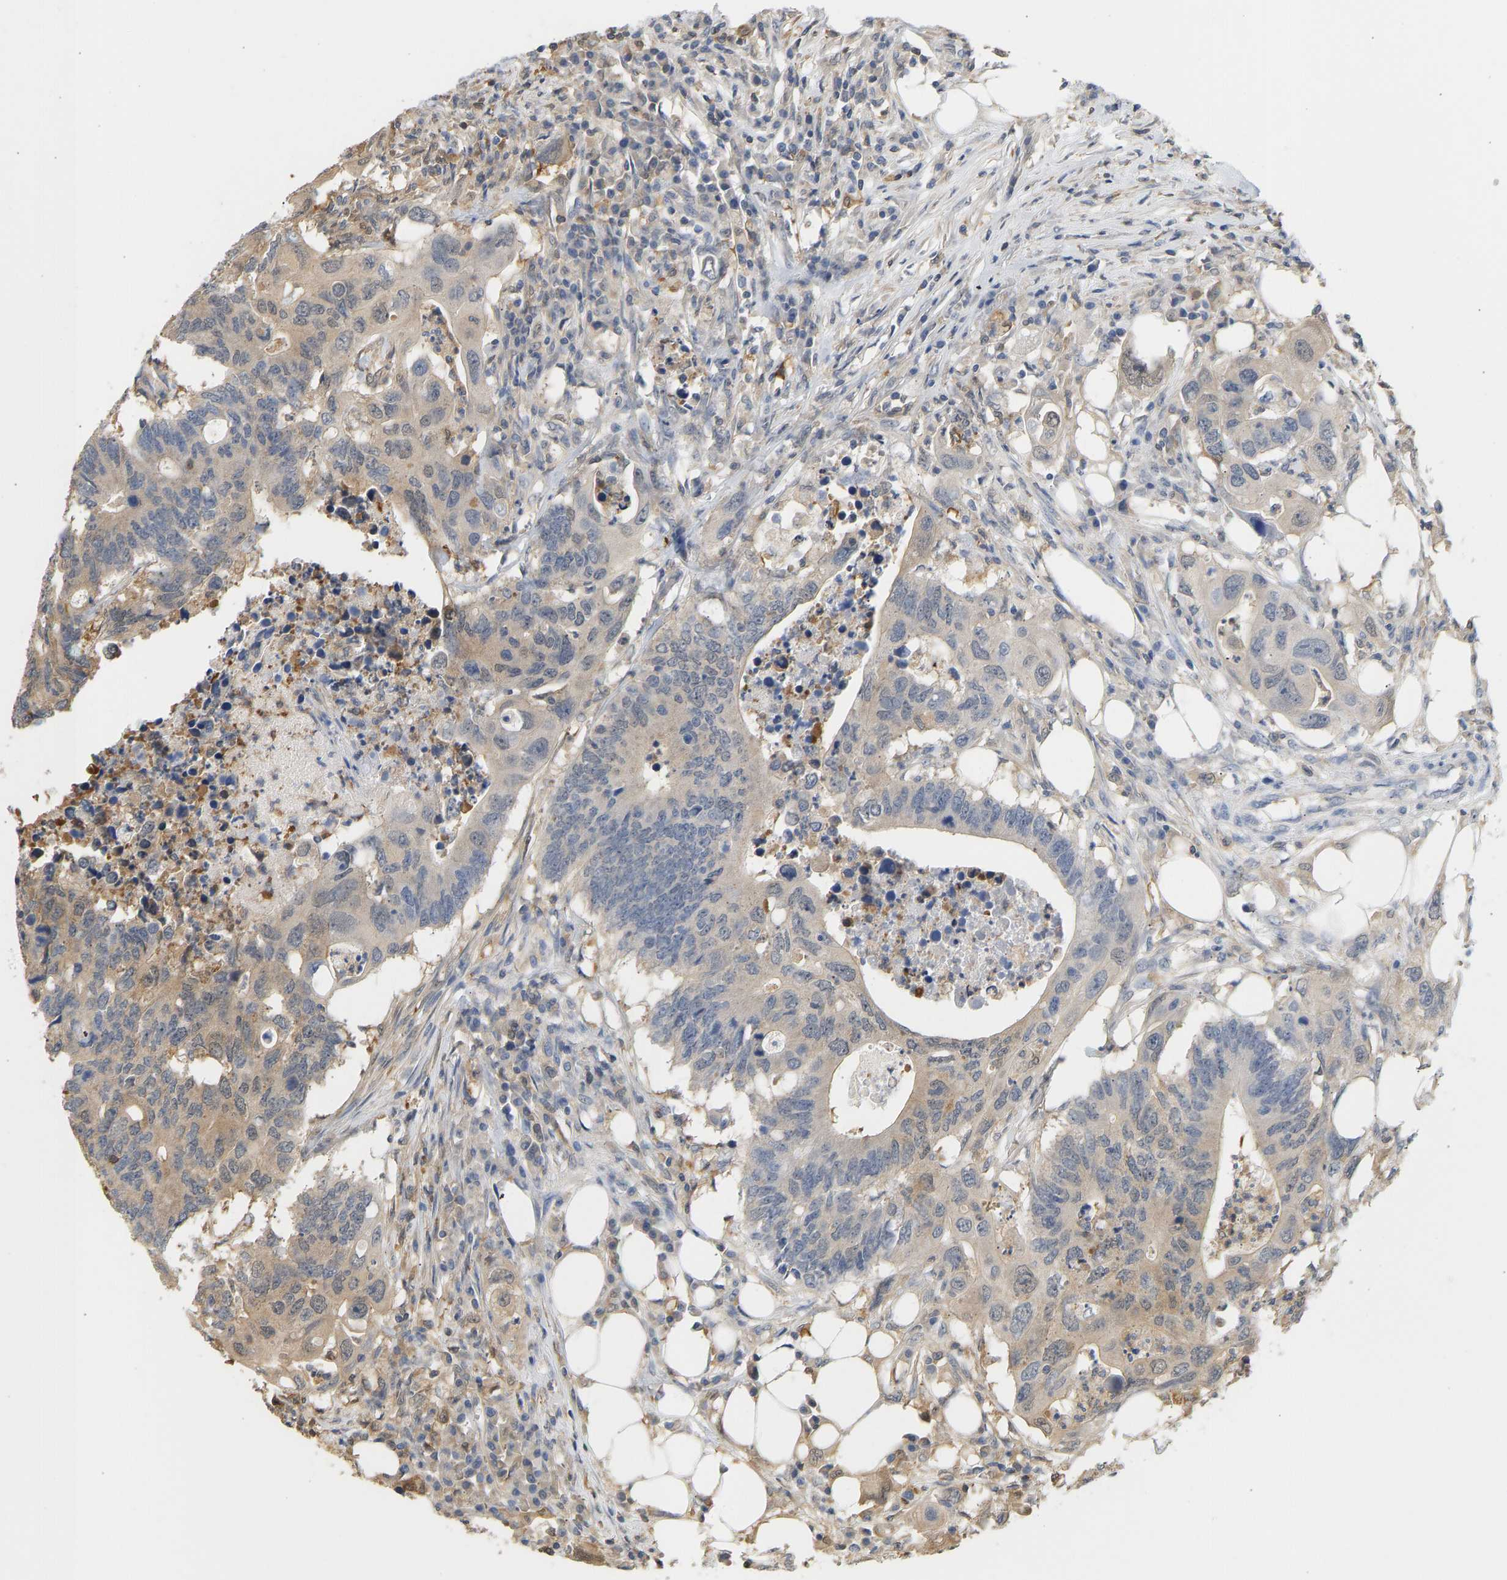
{"staining": {"intensity": "weak", "quantity": "25%-75%", "location": "cytoplasmic/membranous"}, "tissue": "colorectal cancer", "cell_type": "Tumor cells", "image_type": "cancer", "snomed": [{"axis": "morphology", "description": "Adenocarcinoma, NOS"}, {"axis": "topography", "description": "Colon"}], "caption": "Protein analysis of colorectal adenocarcinoma tissue displays weak cytoplasmic/membranous staining in approximately 25%-75% of tumor cells.", "gene": "ENO1", "patient": {"sex": "male", "age": 71}}